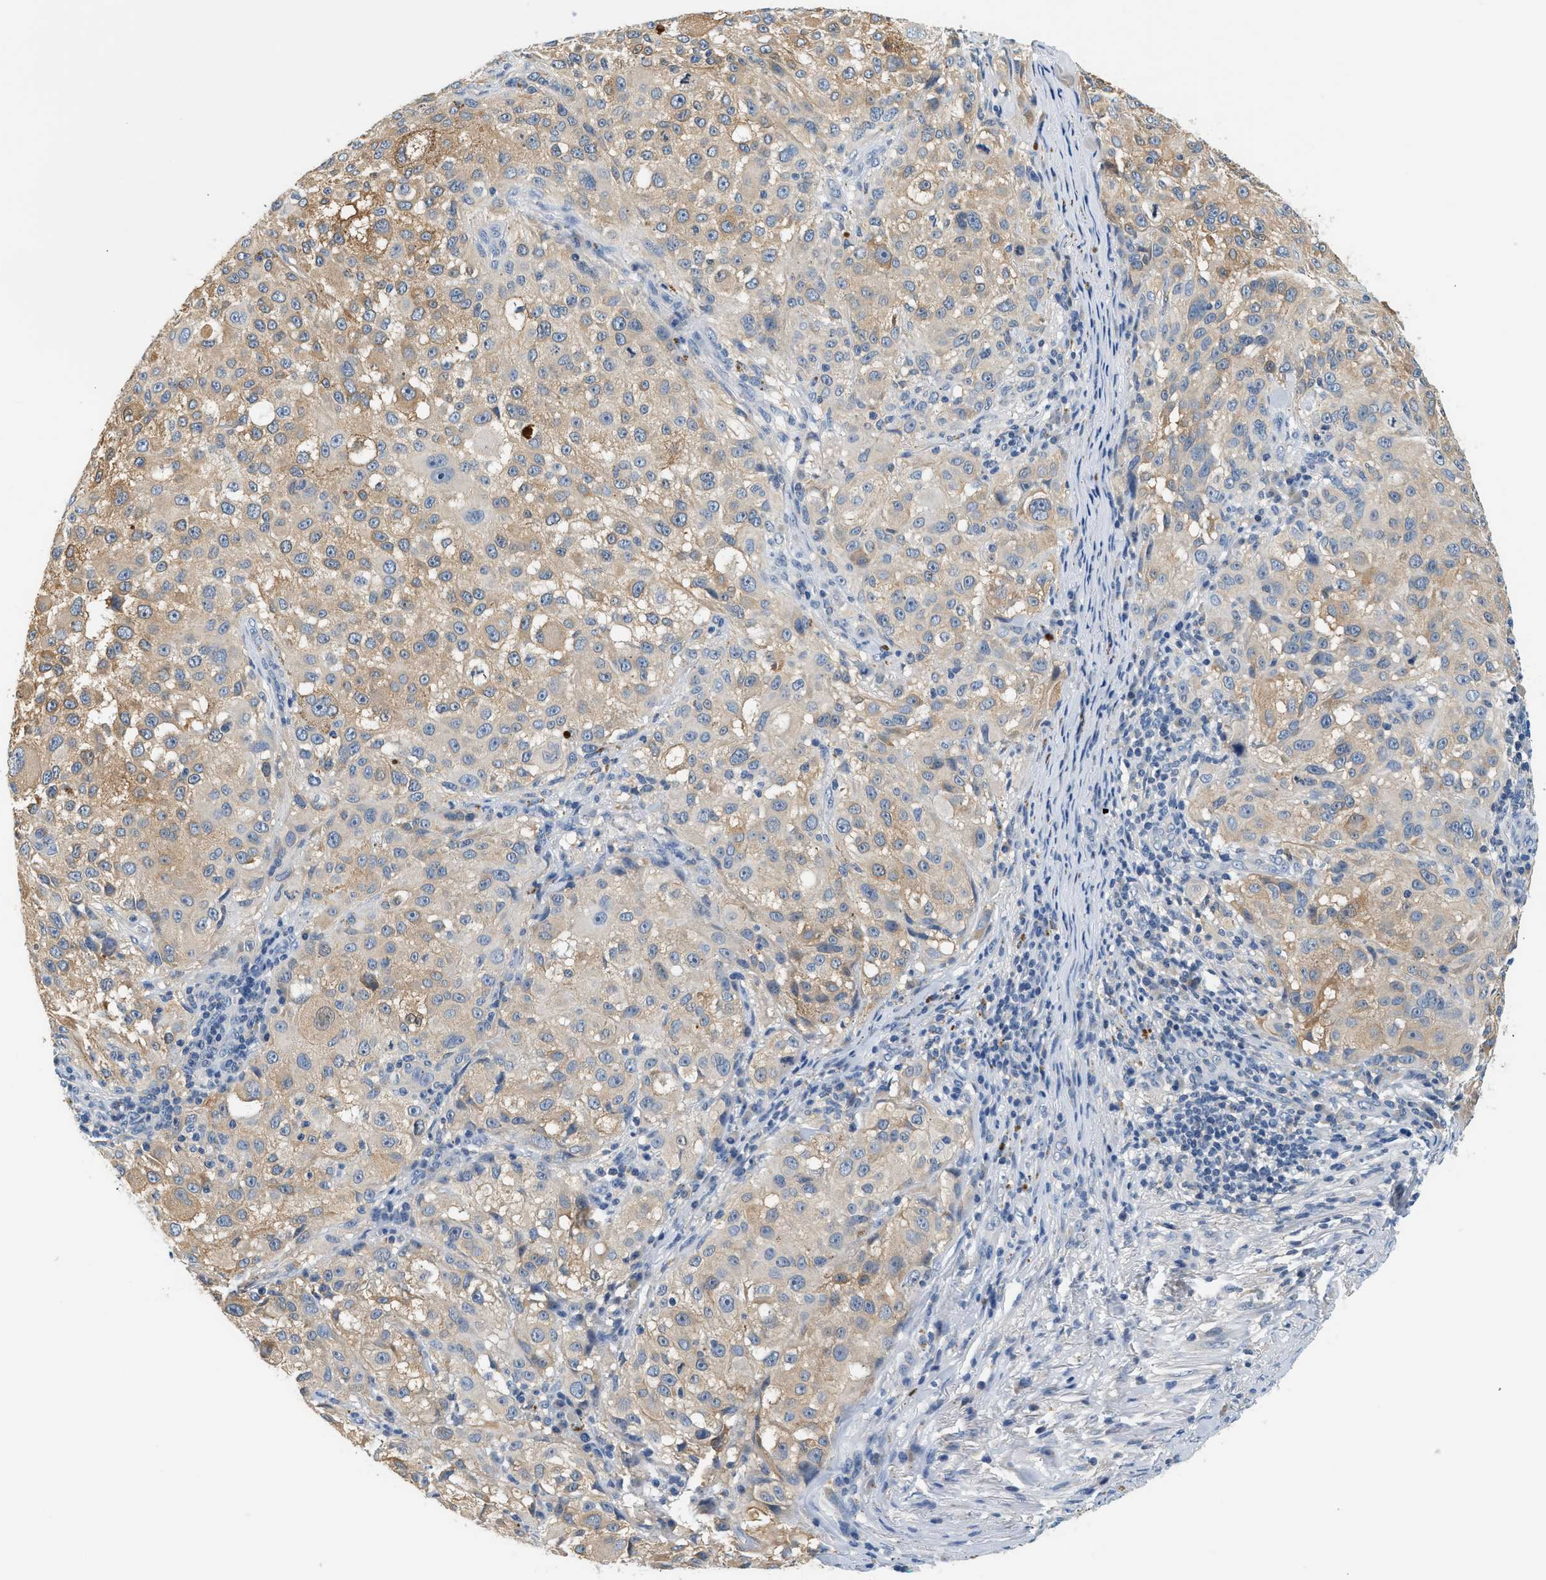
{"staining": {"intensity": "weak", "quantity": "25%-75%", "location": "cytoplasmic/membranous"}, "tissue": "melanoma", "cell_type": "Tumor cells", "image_type": "cancer", "snomed": [{"axis": "morphology", "description": "Necrosis, NOS"}, {"axis": "morphology", "description": "Malignant melanoma, NOS"}, {"axis": "topography", "description": "Skin"}], "caption": "Immunohistochemical staining of melanoma displays low levels of weak cytoplasmic/membranous positivity in approximately 25%-75% of tumor cells.", "gene": "SLC35E1", "patient": {"sex": "female", "age": 87}}